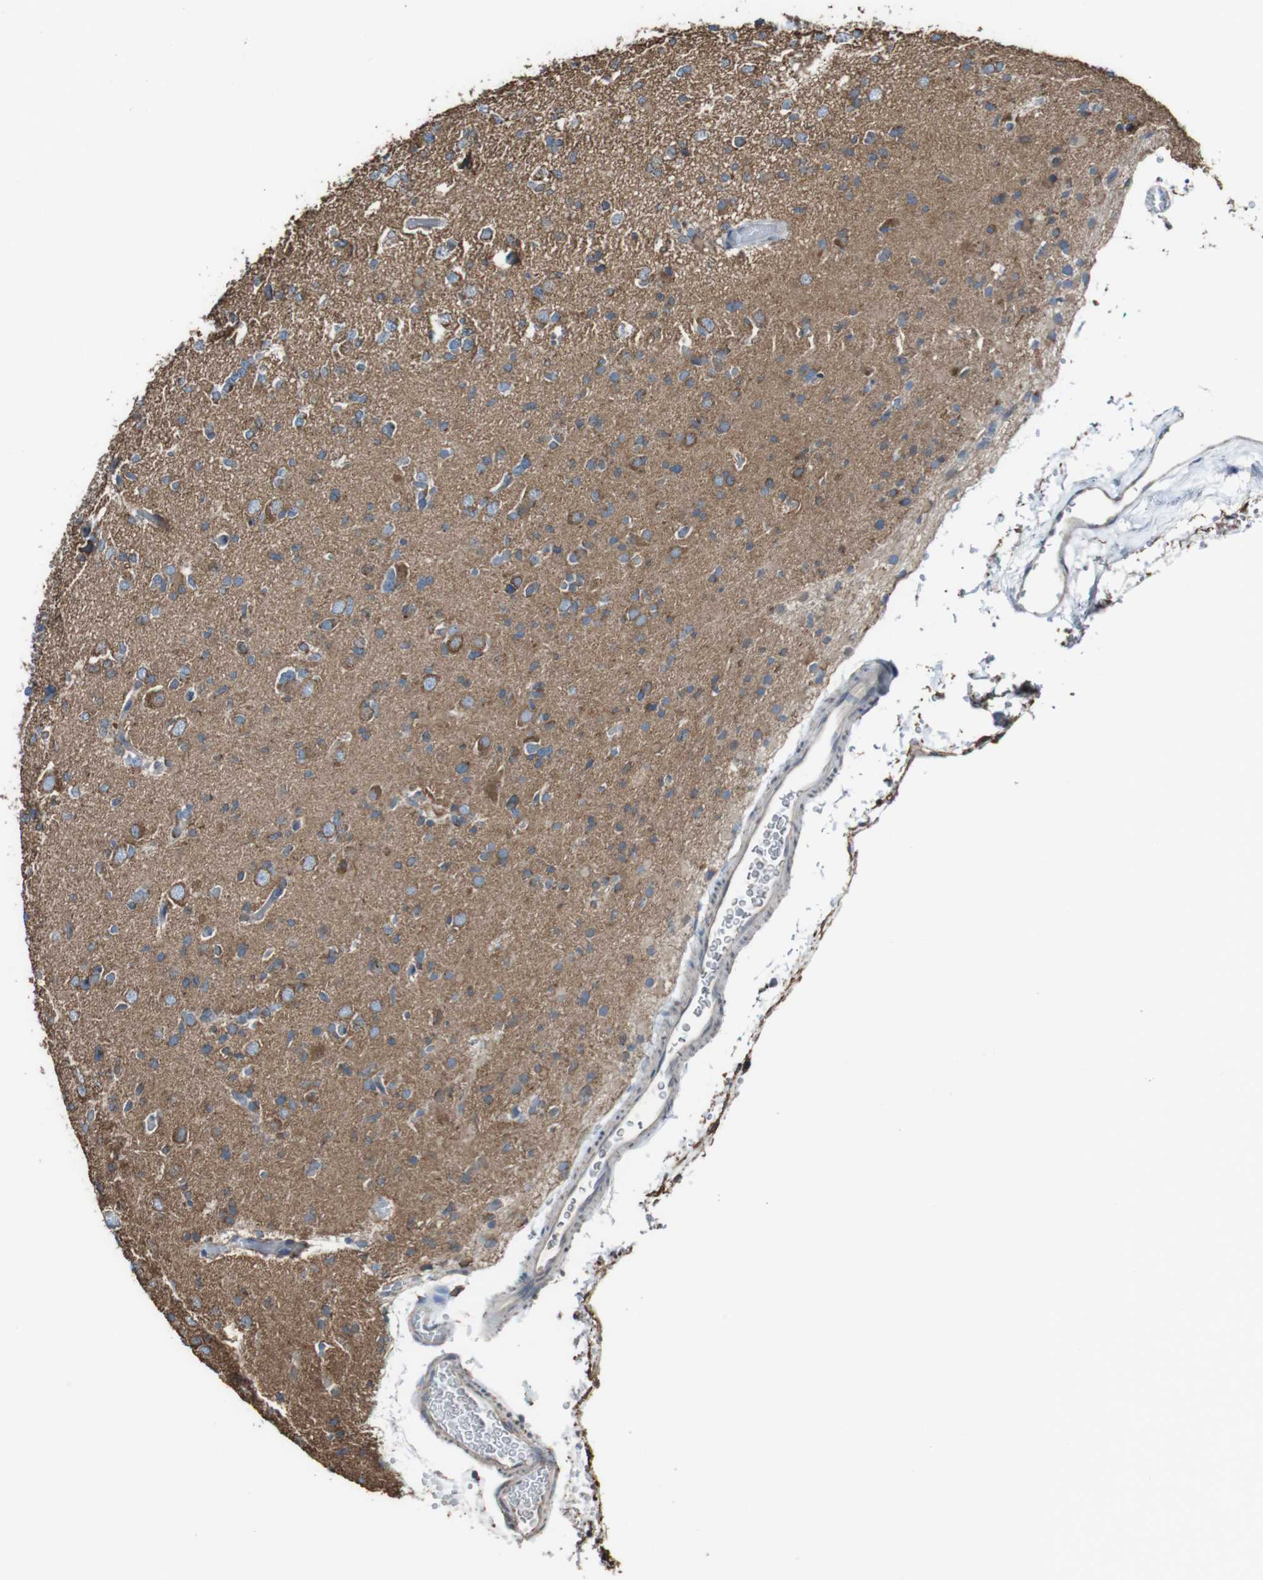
{"staining": {"intensity": "moderate", "quantity": ">75%", "location": "cytoplasmic/membranous"}, "tissue": "glioma", "cell_type": "Tumor cells", "image_type": "cancer", "snomed": [{"axis": "morphology", "description": "Glioma, malignant, Low grade"}, {"axis": "topography", "description": "Brain"}], "caption": "This histopathology image shows immunohistochemistry (IHC) staining of human malignant glioma (low-grade), with medium moderate cytoplasmic/membranous expression in about >75% of tumor cells.", "gene": "CISD2", "patient": {"sex": "female", "age": 22}}